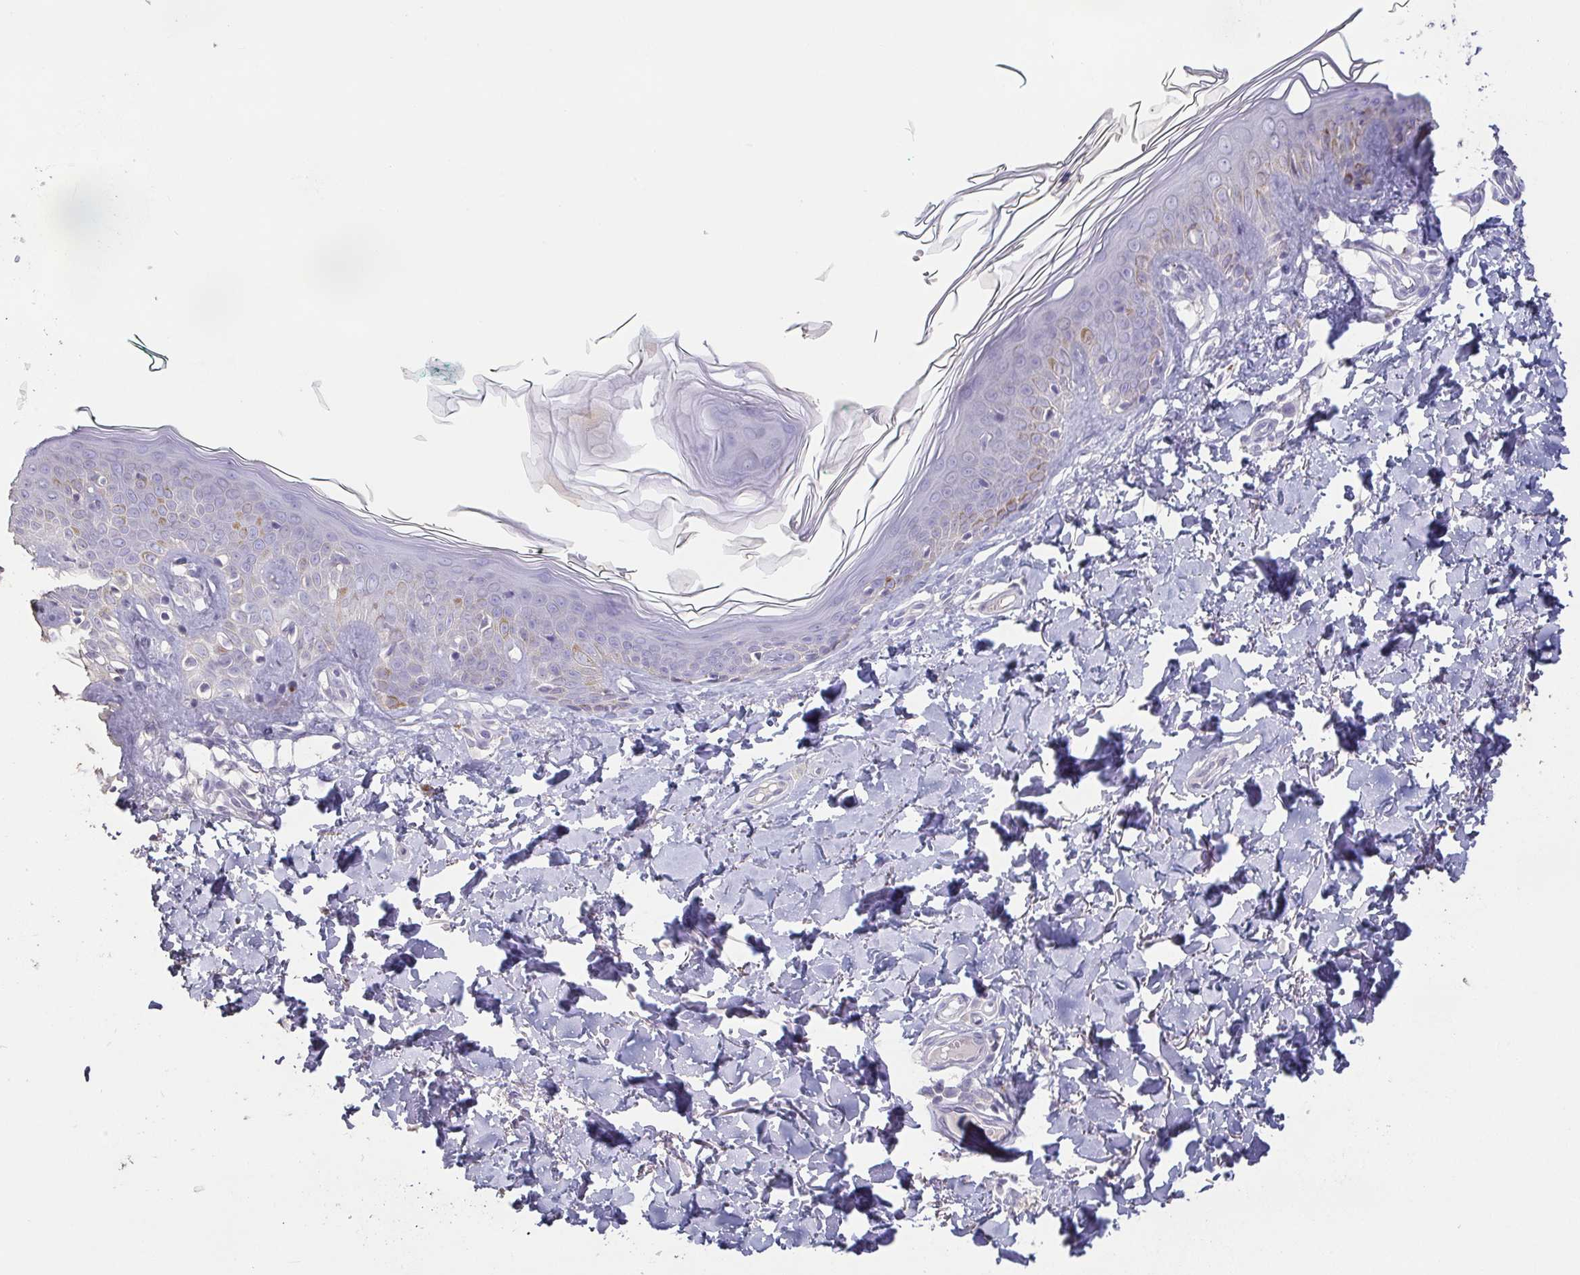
{"staining": {"intensity": "negative", "quantity": "none", "location": "none"}, "tissue": "skin", "cell_type": "Fibroblasts", "image_type": "normal", "snomed": [{"axis": "morphology", "description": "Normal tissue, NOS"}, {"axis": "topography", "description": "Skin"}, {"axis": "topography", "description": "Peripheral nerve tissue"}], "caption": "This photomicrograph is of normal skin stained with IHC to label a protein in brown with the nuclei are counter-stained blue. There is no staining in fibroblasts.", "gene": "BPIFA2", "patient": {"sex": "female", "age": 45}}